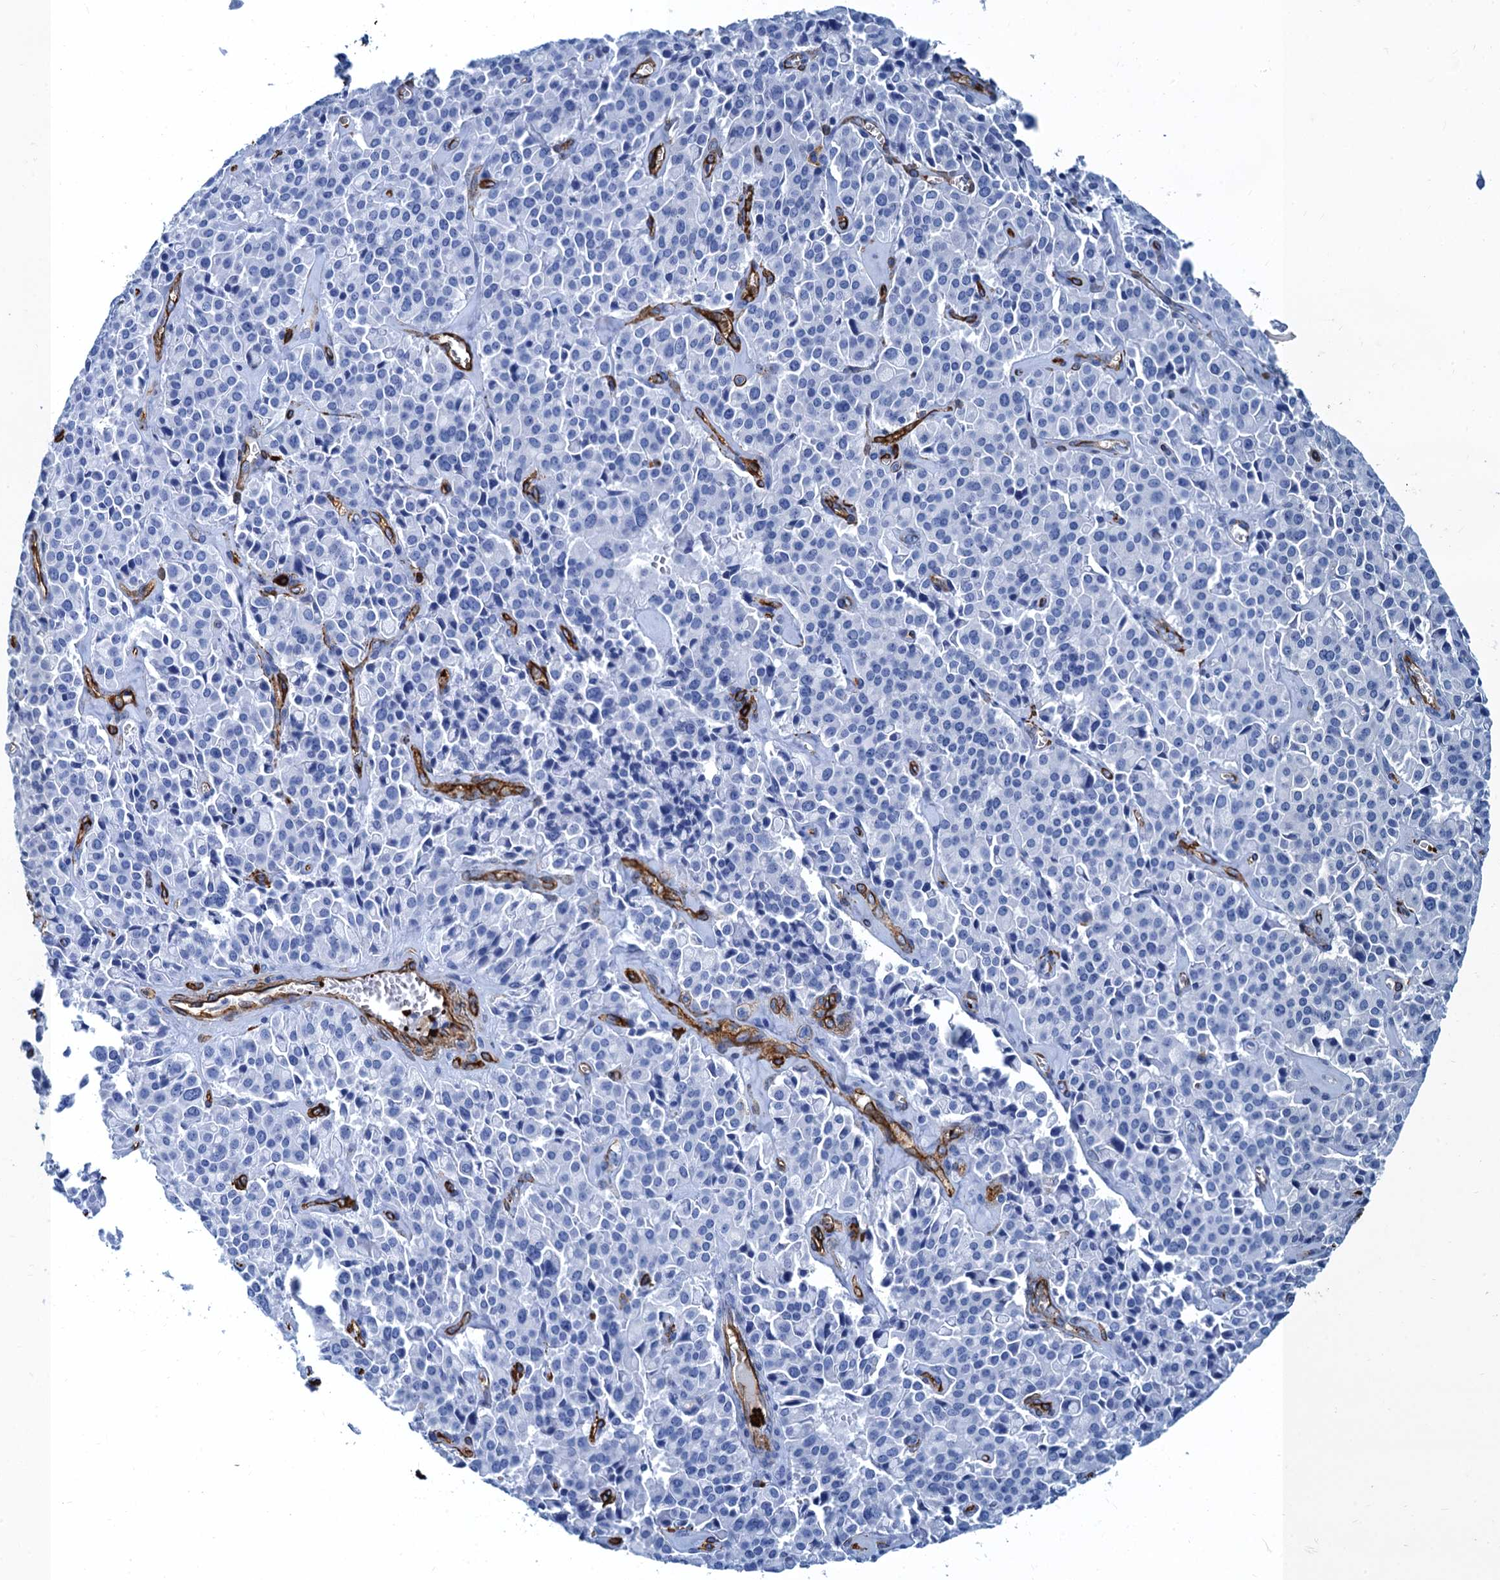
{"staining": {"intensity": "negative", "quantity": "none", "location": "none"}, "tissue": "pancreatic cancer", "cell_type": "Tumor cells", "image_type": "cancer", "snomed": [{"axis": "morphology", "description": "Adenocarcinoma, NOS"}, {"axis": "topography", "description": "Pancreas"}], "caption": "Tumor cells are negative for protein expression in human pancreatic cancer.", "gene": "CAVIN2", "patient": {"sex": "male", "age": 65}}